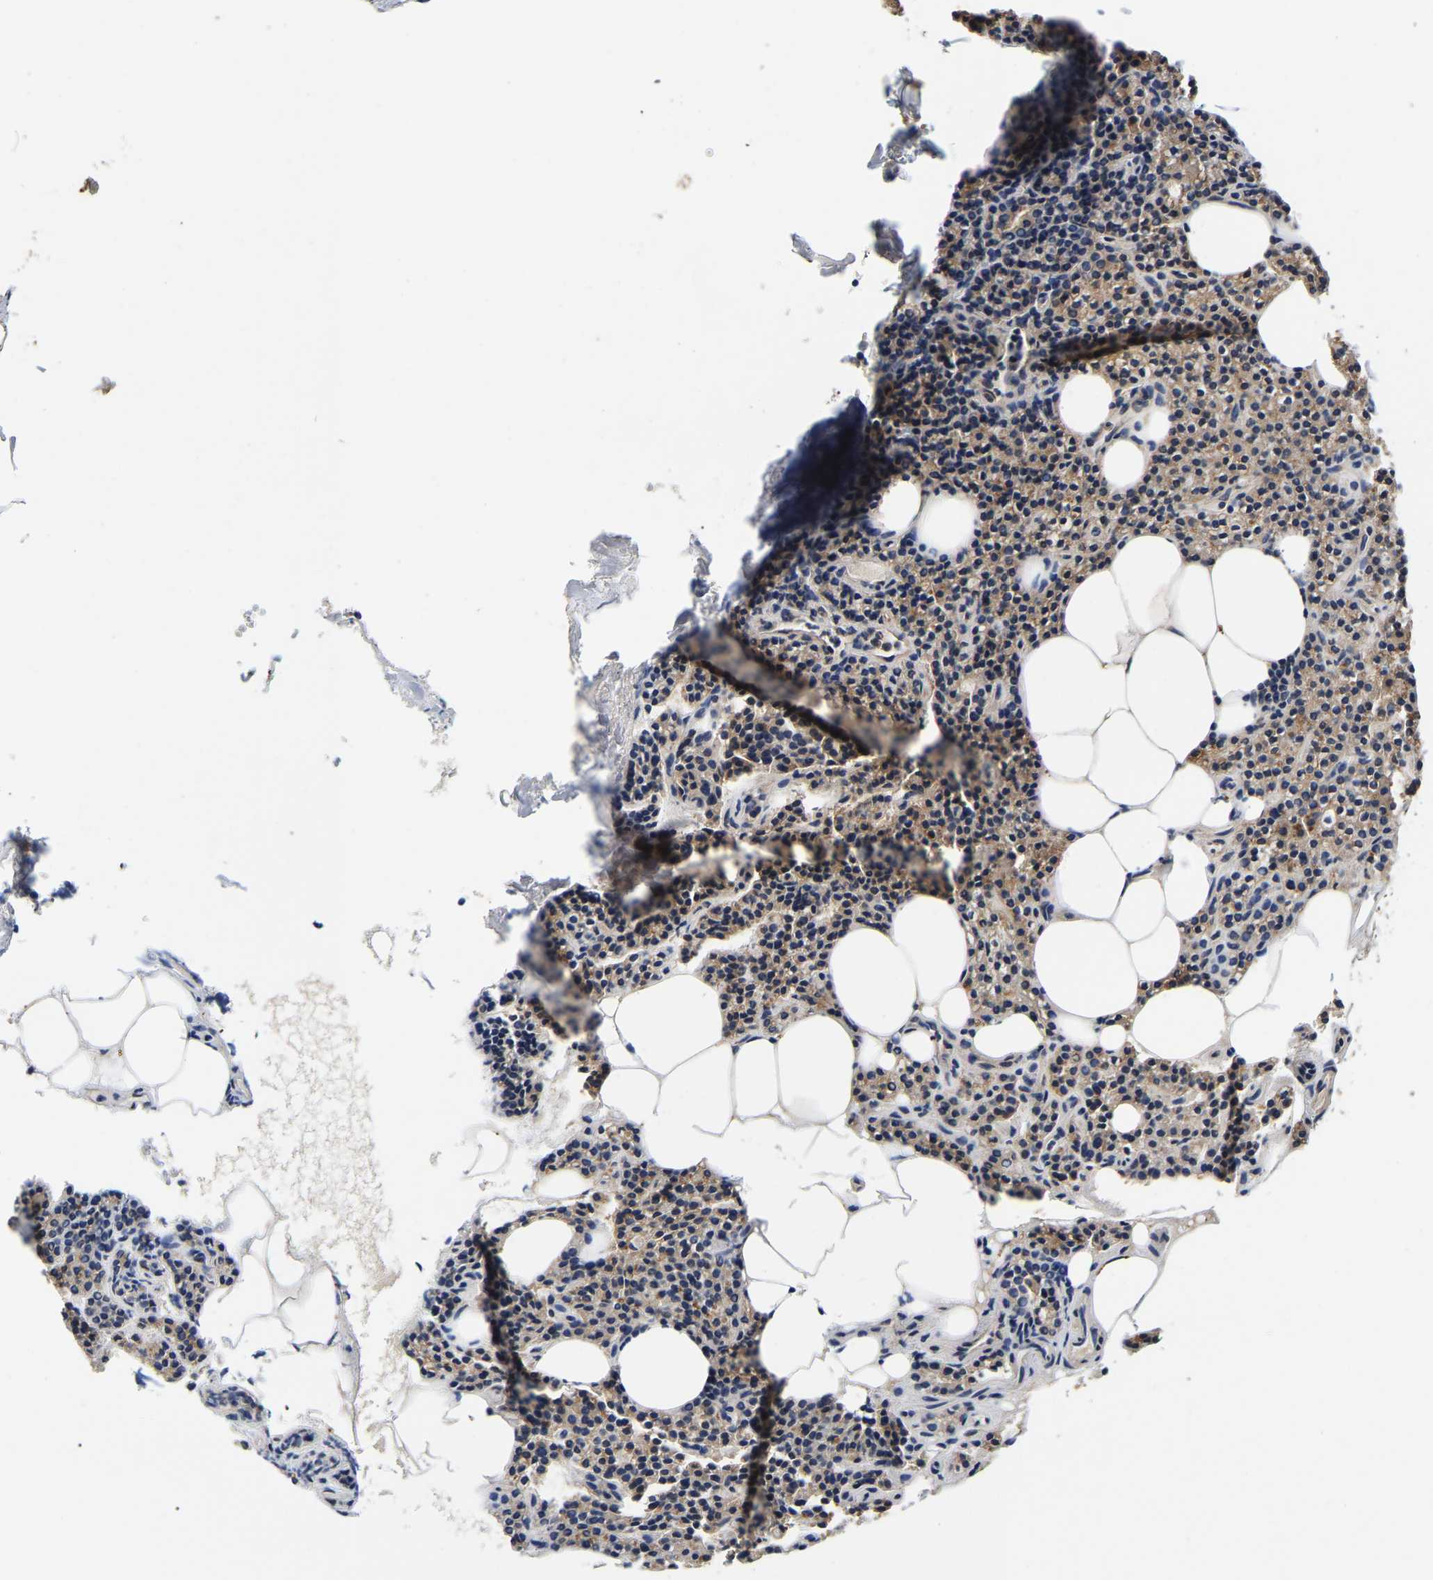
{"staining": {"intensity": "weak", "quantity": ">75%", "location": "cytoplasmic/membranous"}, "tissue": "parathyroid gland", "cell_type": "Glandular cells", "image_type": "normal", "snomed": [{"axis": "morphology", "description": "Normal tissue, NOS"}, {"axis": "morphology", "description": "Adenoma, NOS"}, {"axis": "topography", "description": "Parathyroid gland"}], "caption": "Benign parathyroid gland was stained to show a protein in brown. There is low levels of weak cytoplasmic/membranous expression in approximately >75% of glandular cells.", "gene": "RUVBL1", "patient": {"sex": "female", "age": 70}}